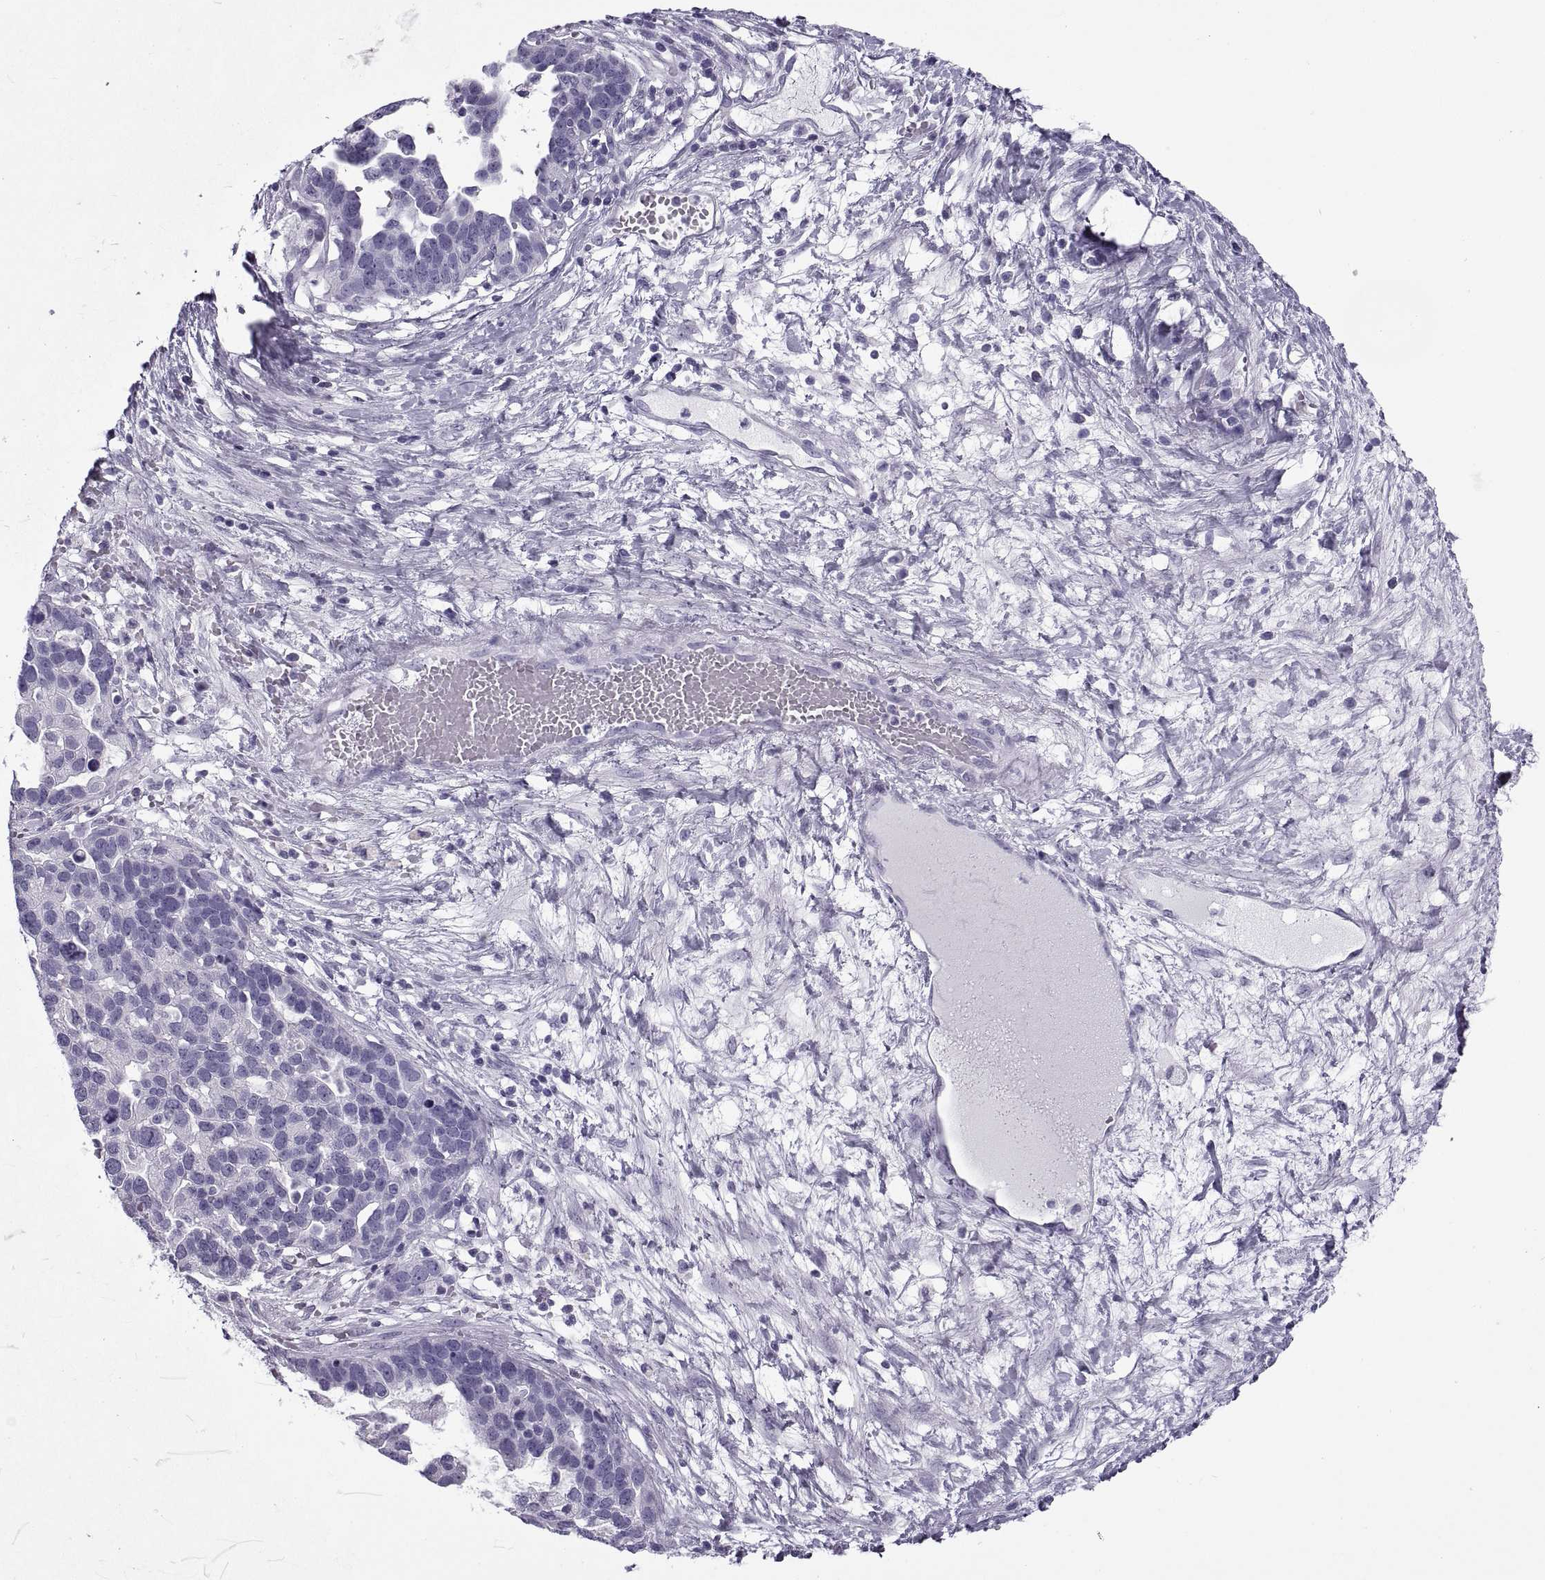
{"staining": {"intensity": "negative", "quantity": "none", "location": "none"}, "tissue": "ovarian cancer", "cell_type": "Tumor cells", "image_type": "cancer", "snomed": [{"axis": "morphology", "description": "Cystadenocarcinoma, serous, NOS"}, {"axis": "topography", "description": "Ovary"}], "caption": "There is no significant expression in tumor cells of serous cystadenocarcinoma (ovarian).", "gene": "RLBP1", "patient": {"sex": "female", "age": 54}}